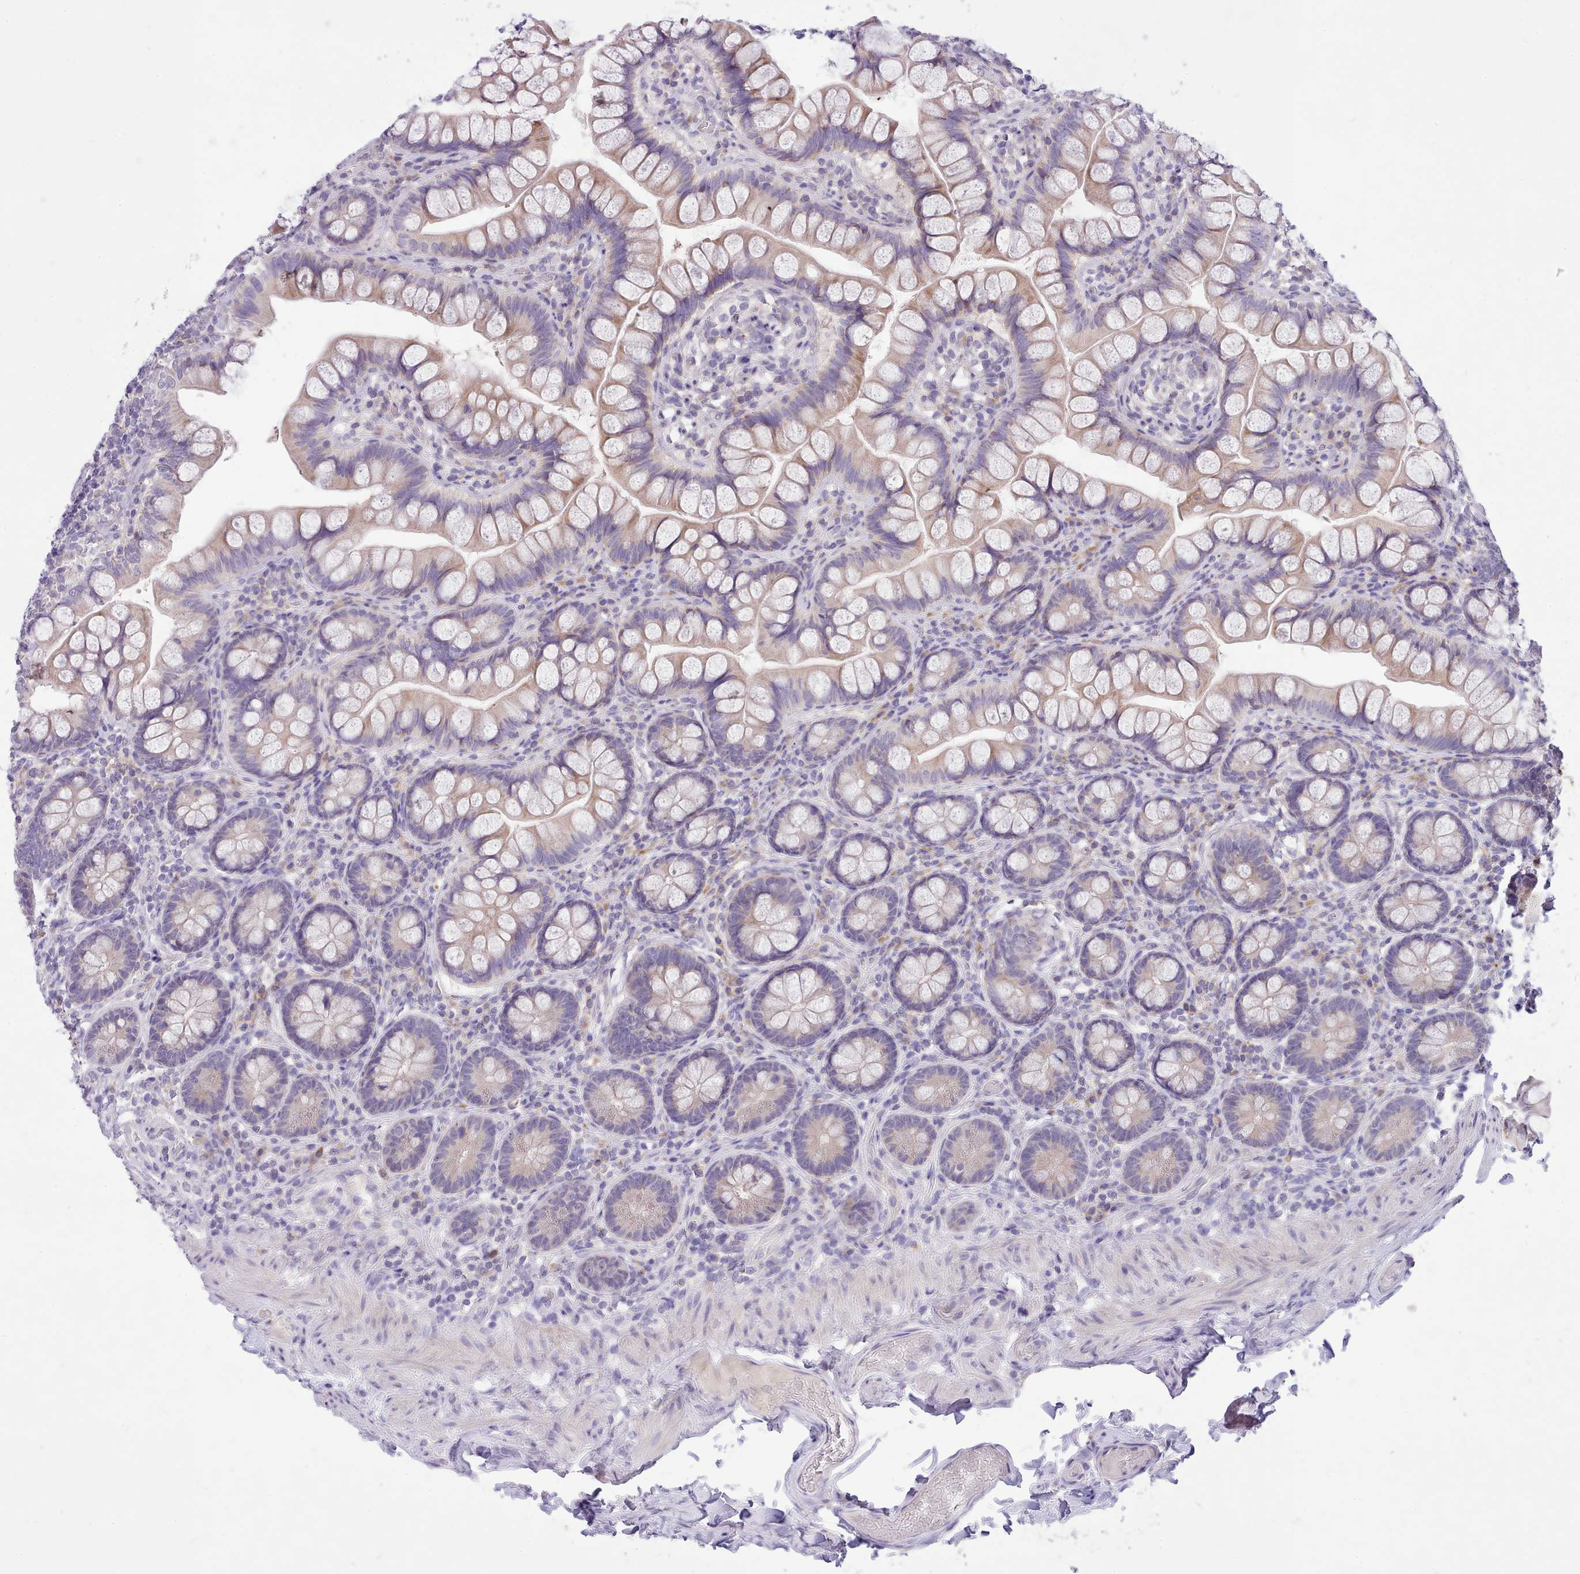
{"staining": {"intensity": "moderate", "quantity": "25%-75%", "location": "cytoplasmic/membranous"}, "tissue": "small intestine", "cell_type": "Glandular cells", "image_type": "normal", "snomed": [{"axis": "morphology", "description": "Normal tissue, NOS"}, {"axis": "topography", "description": "Small intestine"}], "caption": "An image showing moderate cytoplasmic/membranous expression in approximately 25%-75% of glandular cells in unremarkable small intestine, as visualized by brown immunohistochemical staining.", "gene": "FAM83E", "patient": {"sex": "male", "age": 70}}